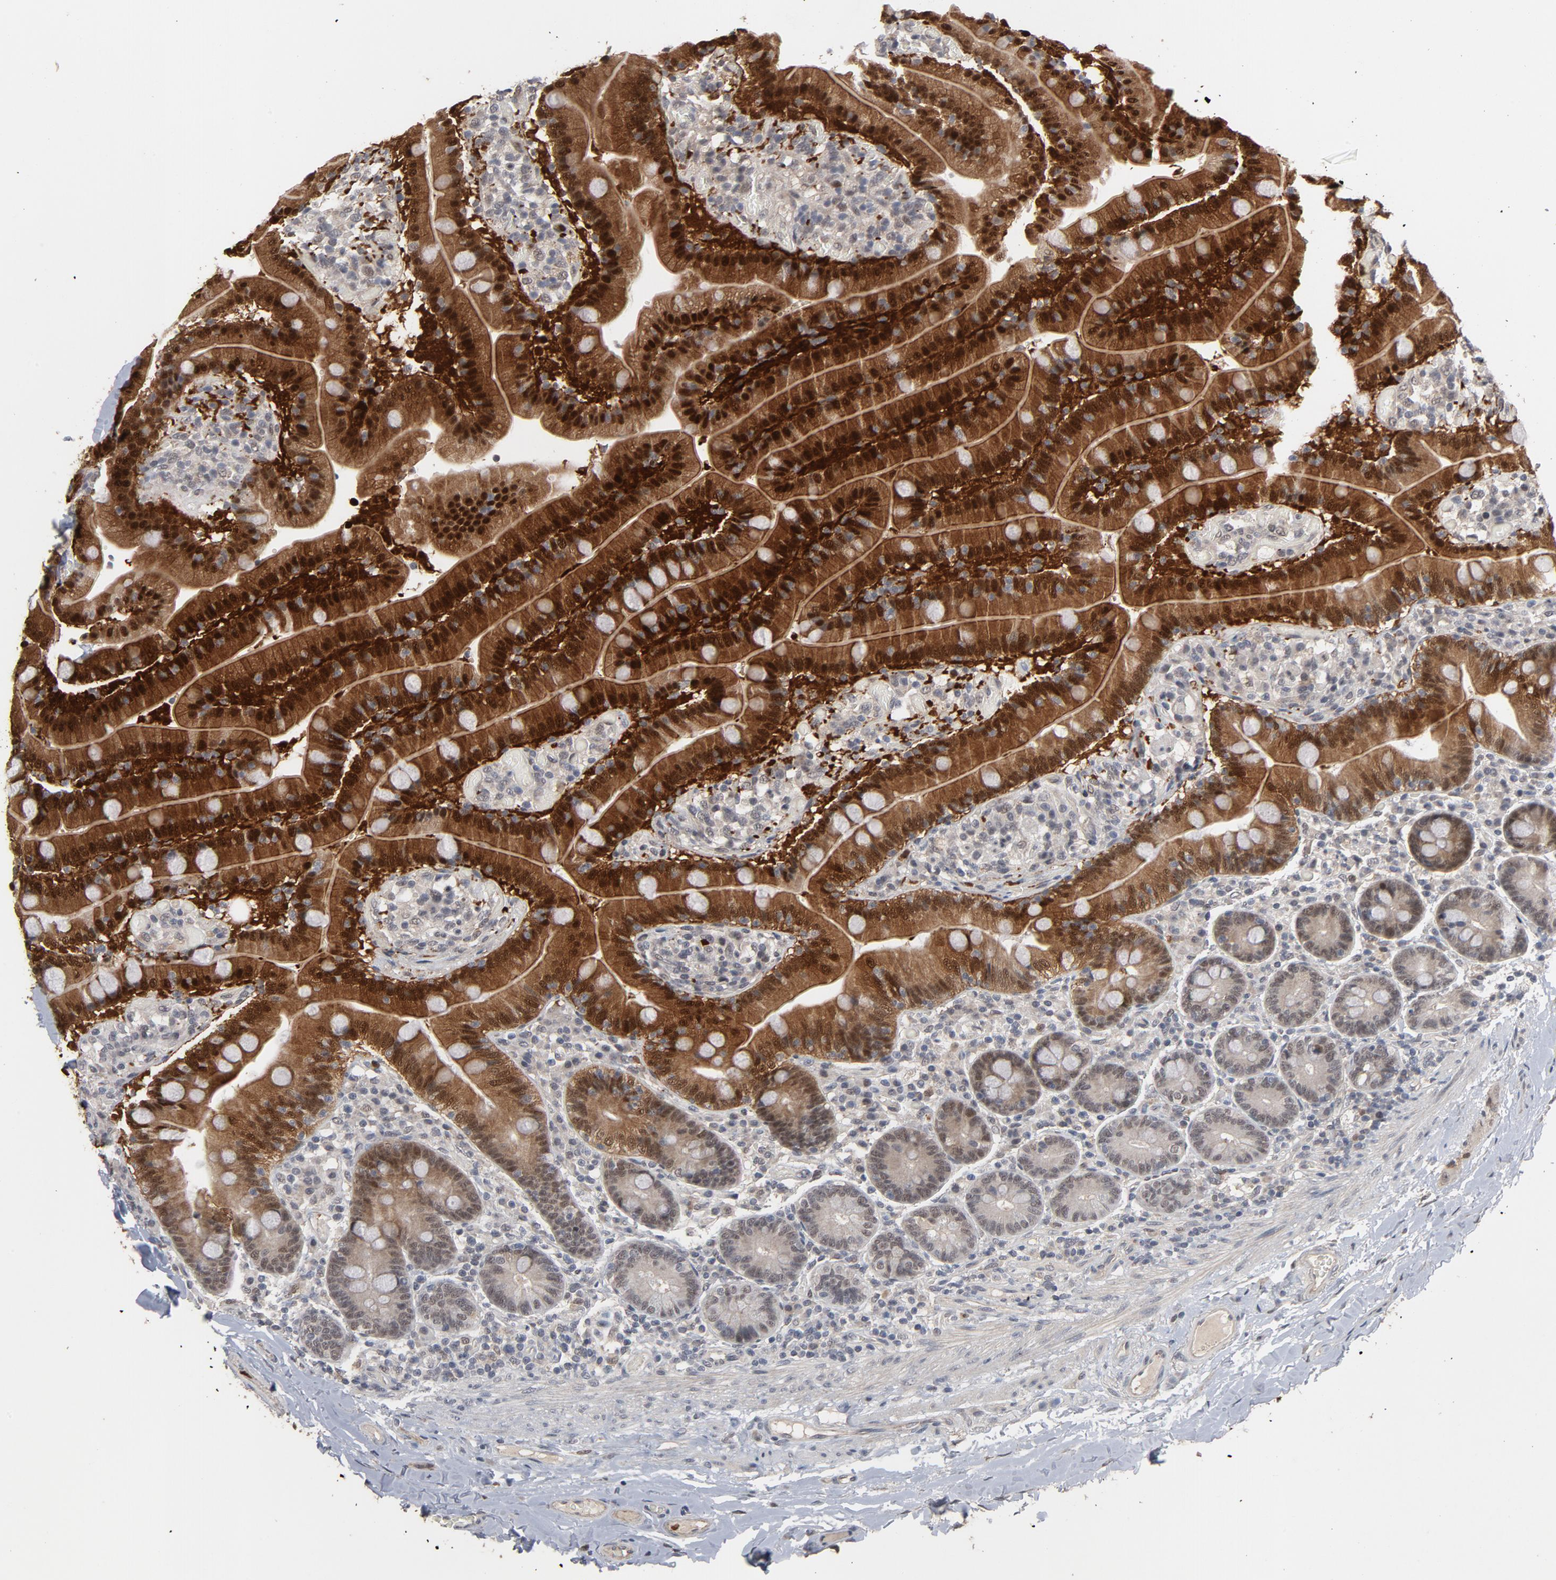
{"staining": {"intensity": "moderate", "quantity": "25%-75%", "location": "cytoplasmic/membranous,nuclear"}, "tissue": "duodenum", "cell_type": "Glandular cells", "image_type": "normal", "snomed": [{"axis": "morphology", "description": "Normal tissue, NOS"}, {"axis": "topography", "description": "Duodenum"}], "caption": "An immunohistochemistry (IHC) micrograph of unremarkable tissue is shown. Protein staining in brown labels moderate cytoplasmic/membranous,nuclear positivity in duodenum within glandular cells. Ihc stains the protein of interest in brown and the nuclei are stained blue.", "gene": "RTL5", "patient": {"sex": "male", "age": 66}}